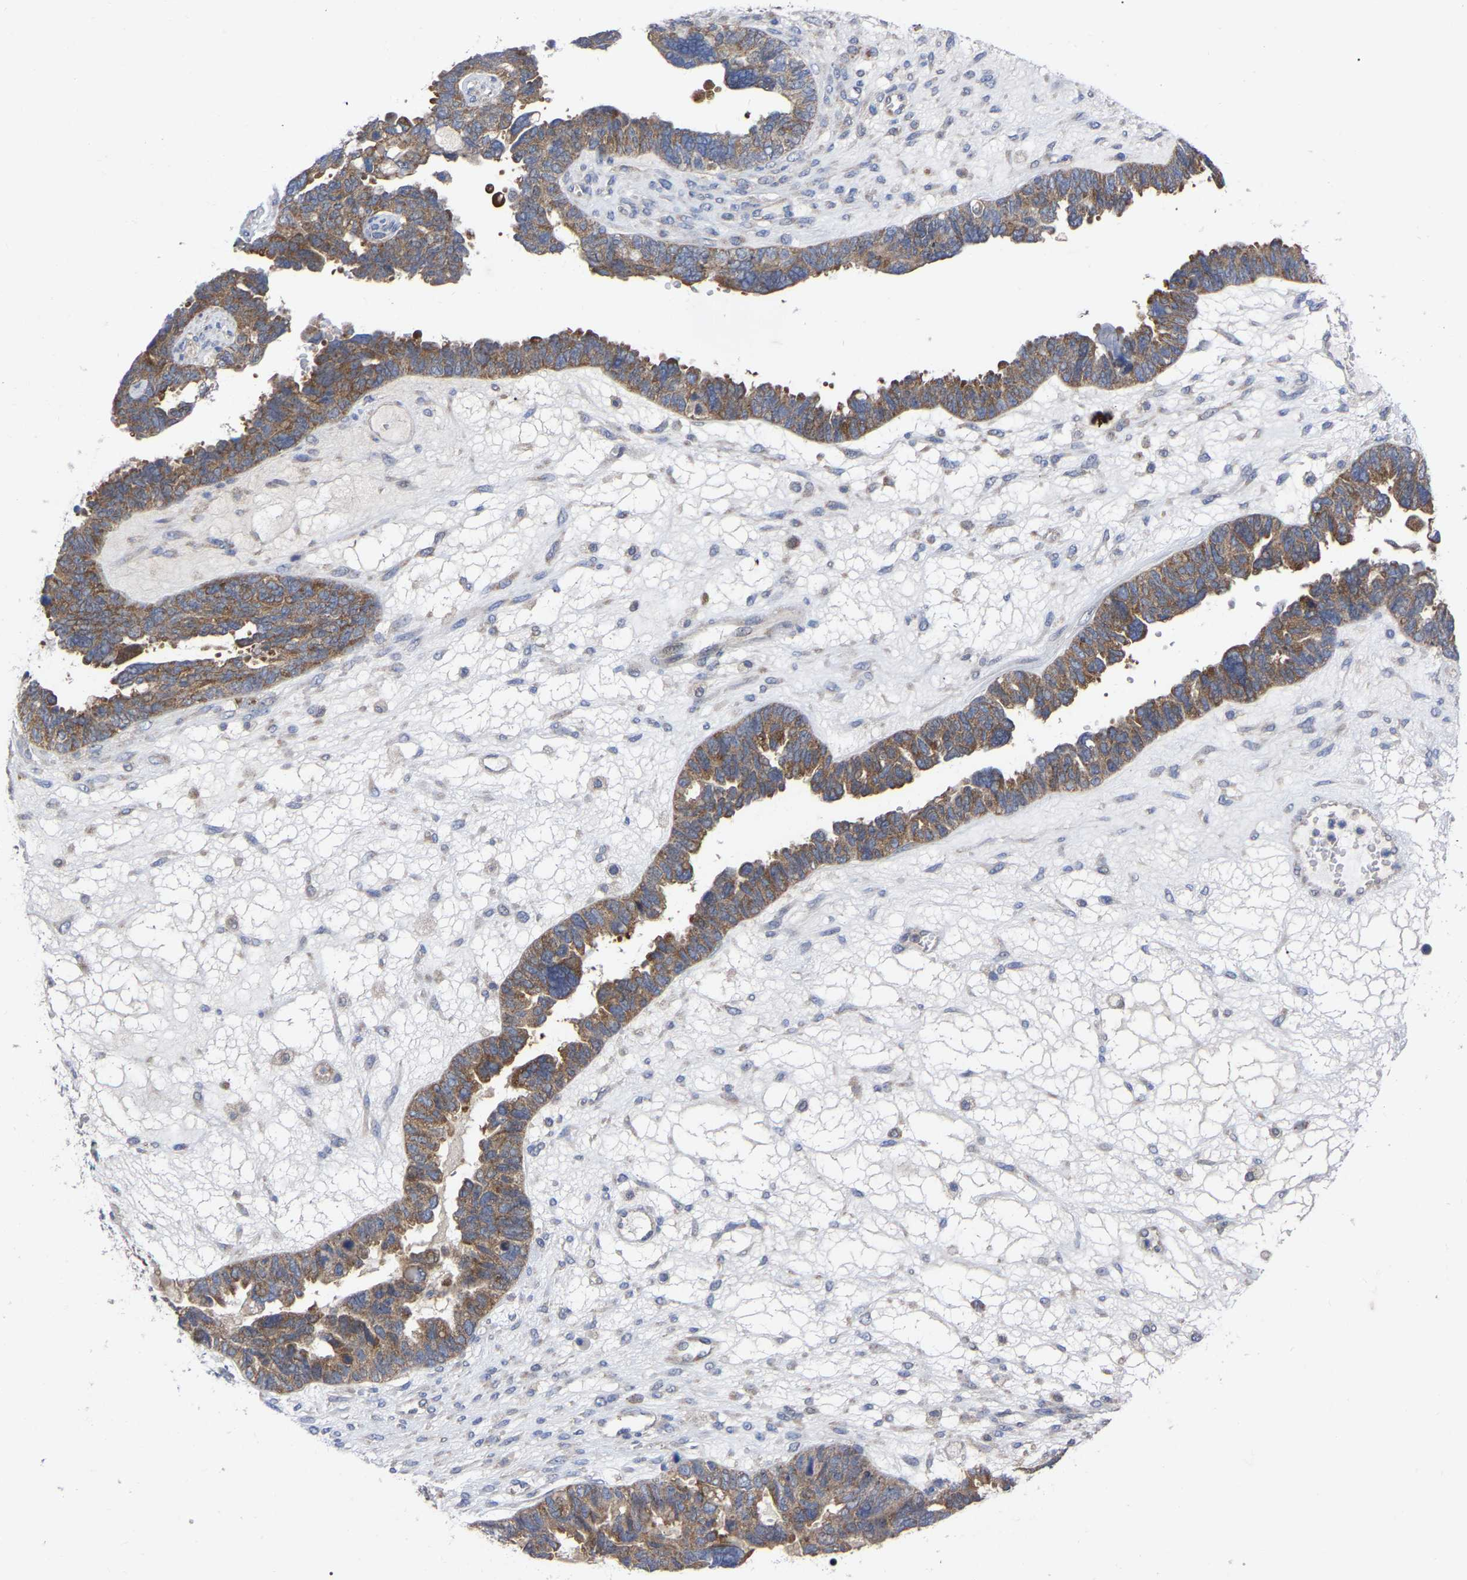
{"staining": {"intensity": "moderate", "quantity": ">75%", "location": "cytoplasmic/membranous"}, "tissue": "ovarian cancer", "cell_type": "Tumor cells", "image_type": "cancer", "snomed": [{"axis": "morphology", "description": "Cystadenocarcinoma, serous, NOS"}, {"axis": "topography", "description": "Ovary"}], "caption": "This is a micrograph of immunohistochemistry staining of ovarian serous cystadenocarcinoma, which shows moderate positivity in the cytoplasmic/membranous of tumor cells.", "gene": "TCP1", "patient": {"sex": "female", "age": 79}}